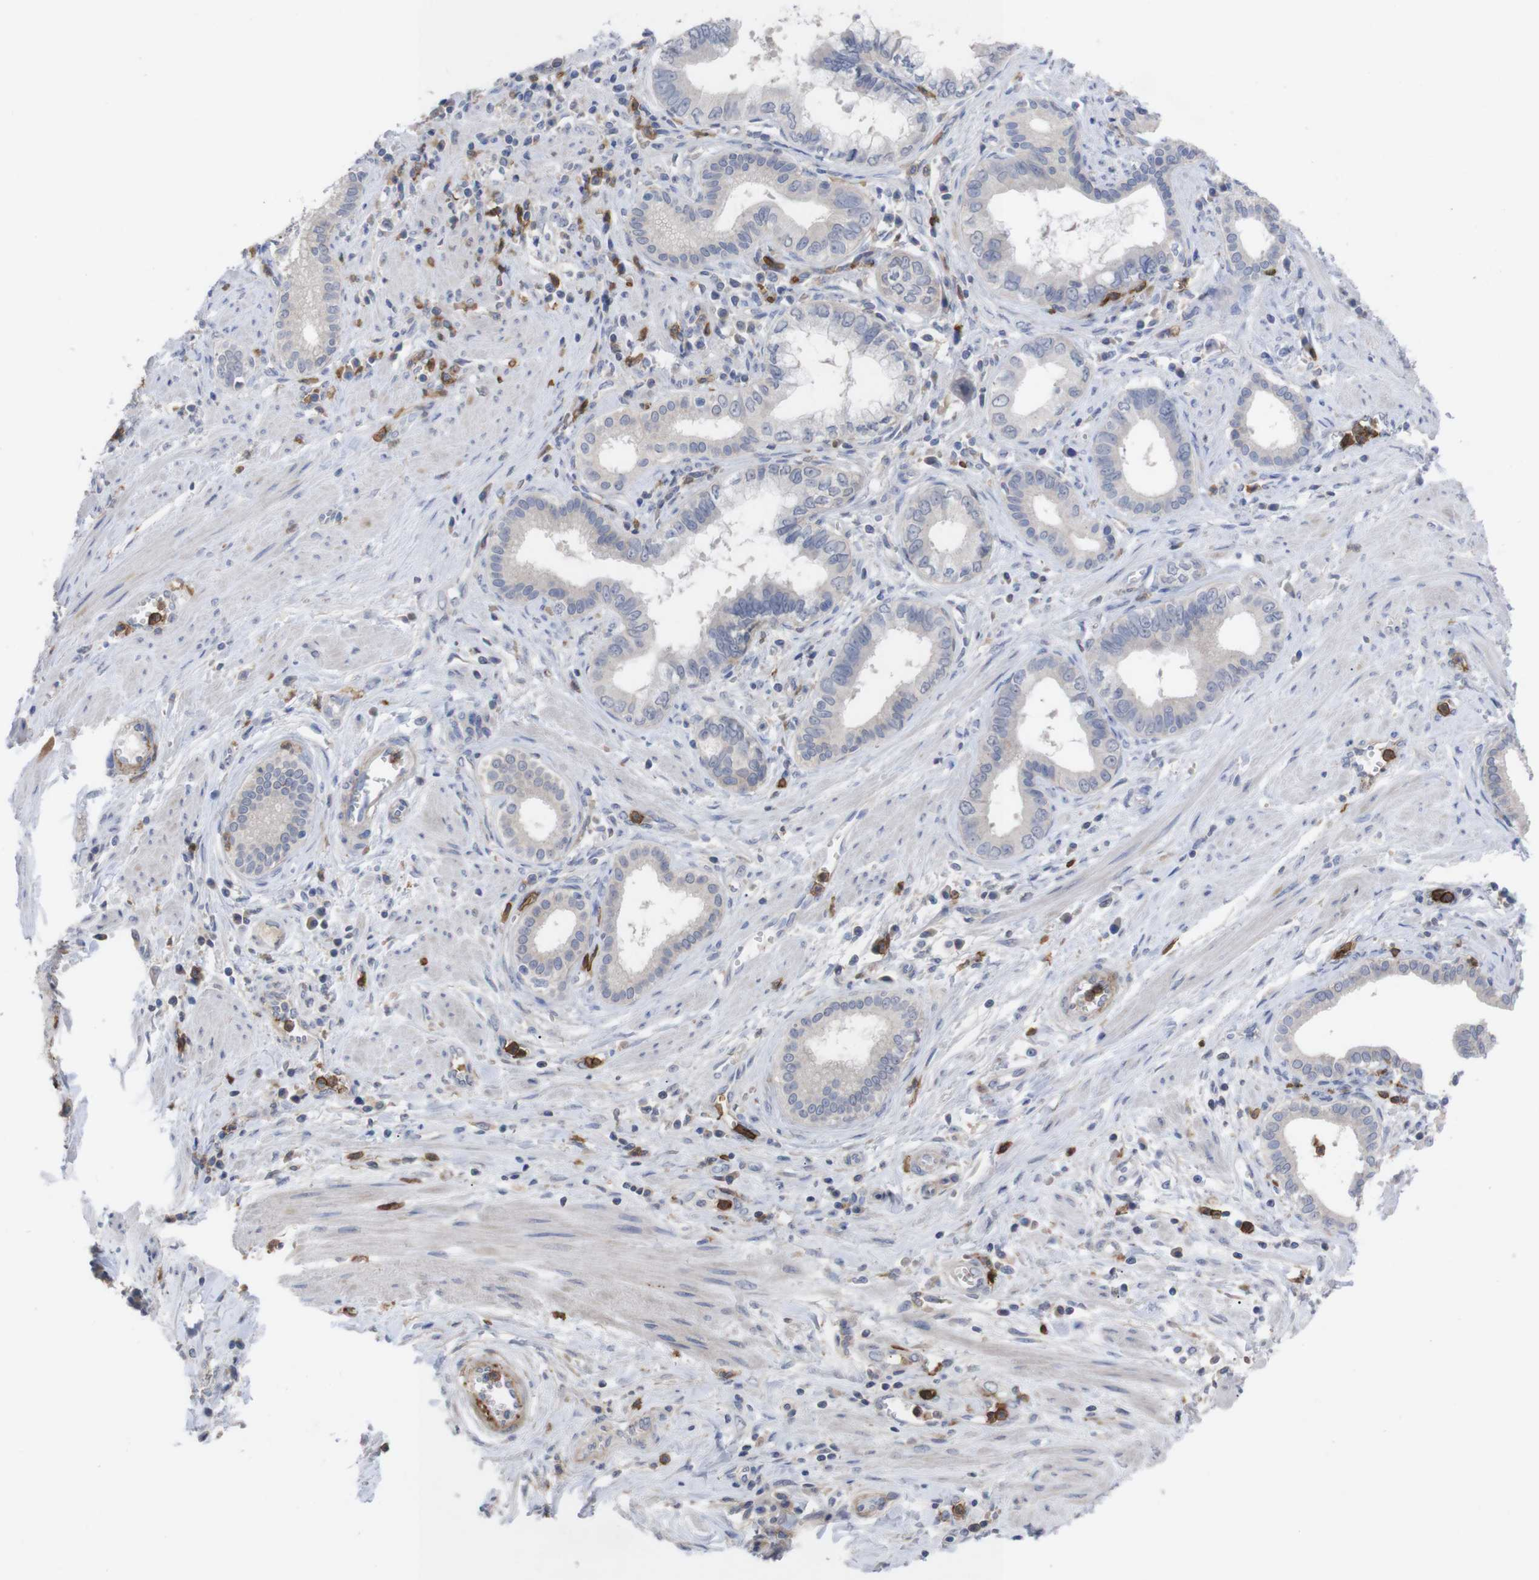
{"staining": {"intensity": "negative", "quantity": "none", "location": "none"}, "tissue": "pancreatic cancer", "cell_type": "Tumor cells", "image_type": "cancer", "snomed": [{"axis": "morphology", "description": "Normal tissue, NOS"}, {"axis": "topography", "description": "Lymph node"}], "caption": "Immunohistochemistry photomicrograph of neoplastic tissue: human pancreatic cancer stained with DAB (3,3'-diaminobenzidine) reveals no significant protein positivity in tumor cells. (DAB immunohistochemistry visualized using brightfield microscopy, high magnification).", "gene": "C5AR1", "patient": {"sex": "male", "age": 50}}